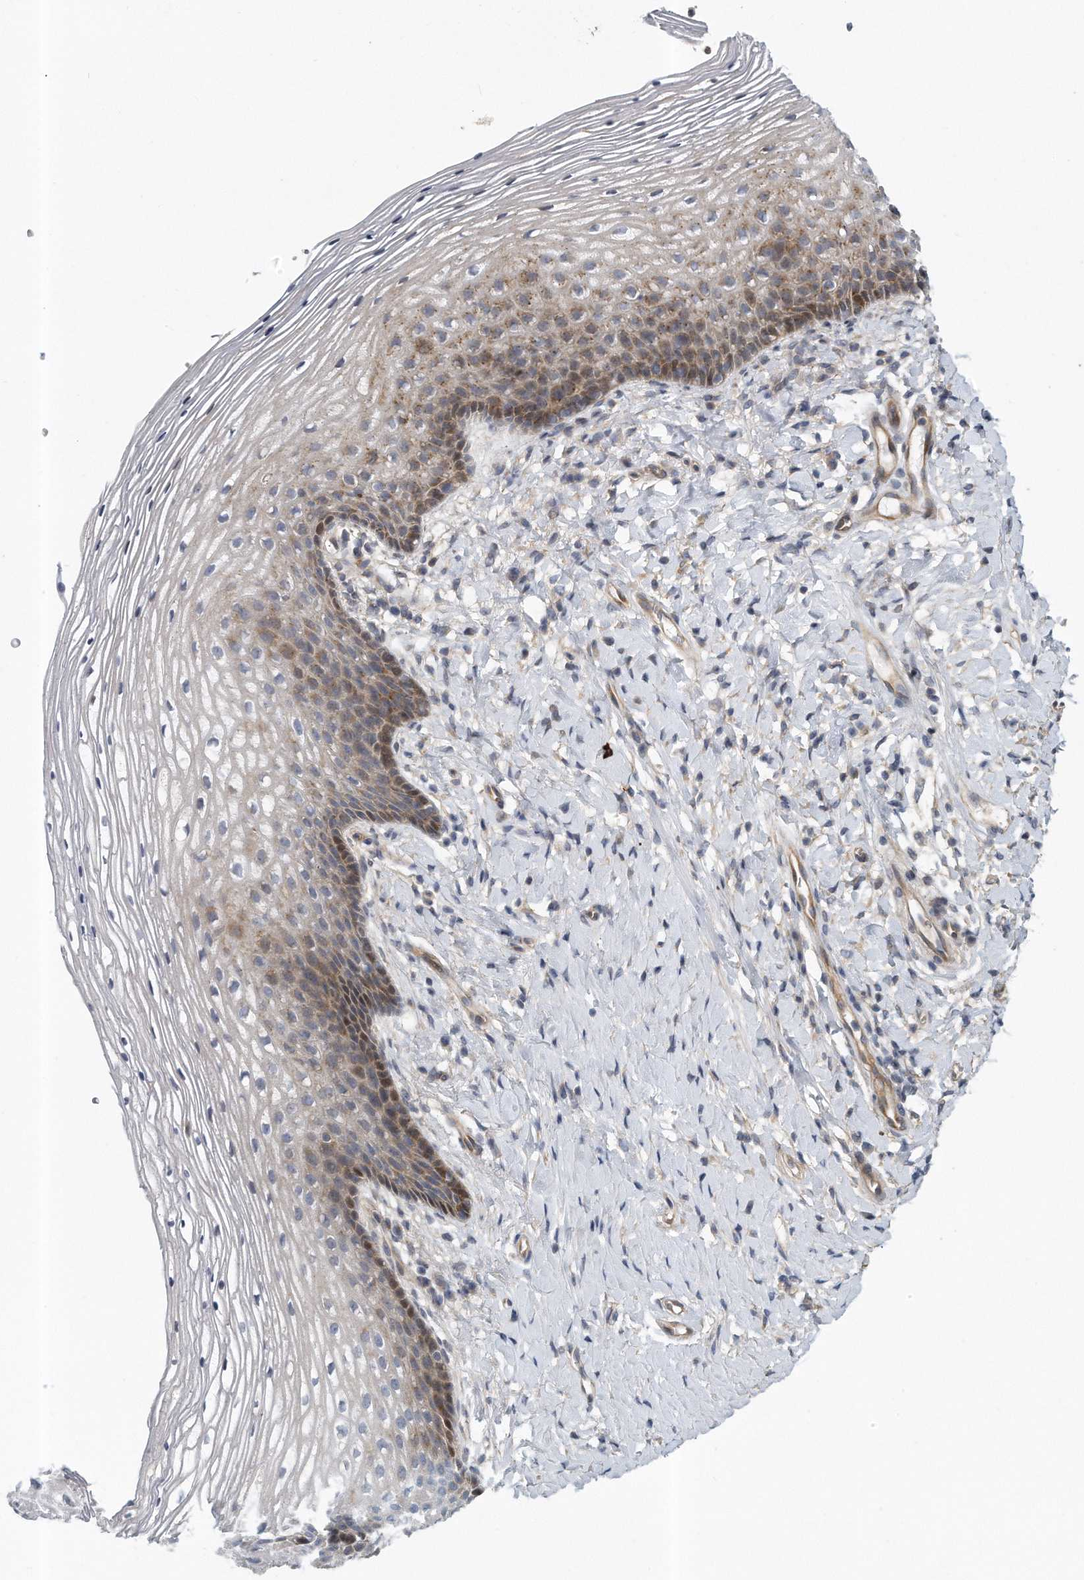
{"staining": {"intensity": "moderate", "quantity": "25%-75%", "location": "cytoplasmic/membranous"}, "tissue": "vagina", "cell_type": "Squamous epithelial cells", "image_type": "normal", "snomed": [{"axis": "morphology", "description": "Normal tissue, NOS"}, {"axis": "topography", "description": "Vagina"}], "caption": "Moderate cytoplasmic/membranous staining for a protein is identified in about 25%-75% of squamous epithelial cells of unremarkable vagina using immunohistochemistry.", "gene": "PCDH8", "patient": {"sex": "female", "age": 60}}